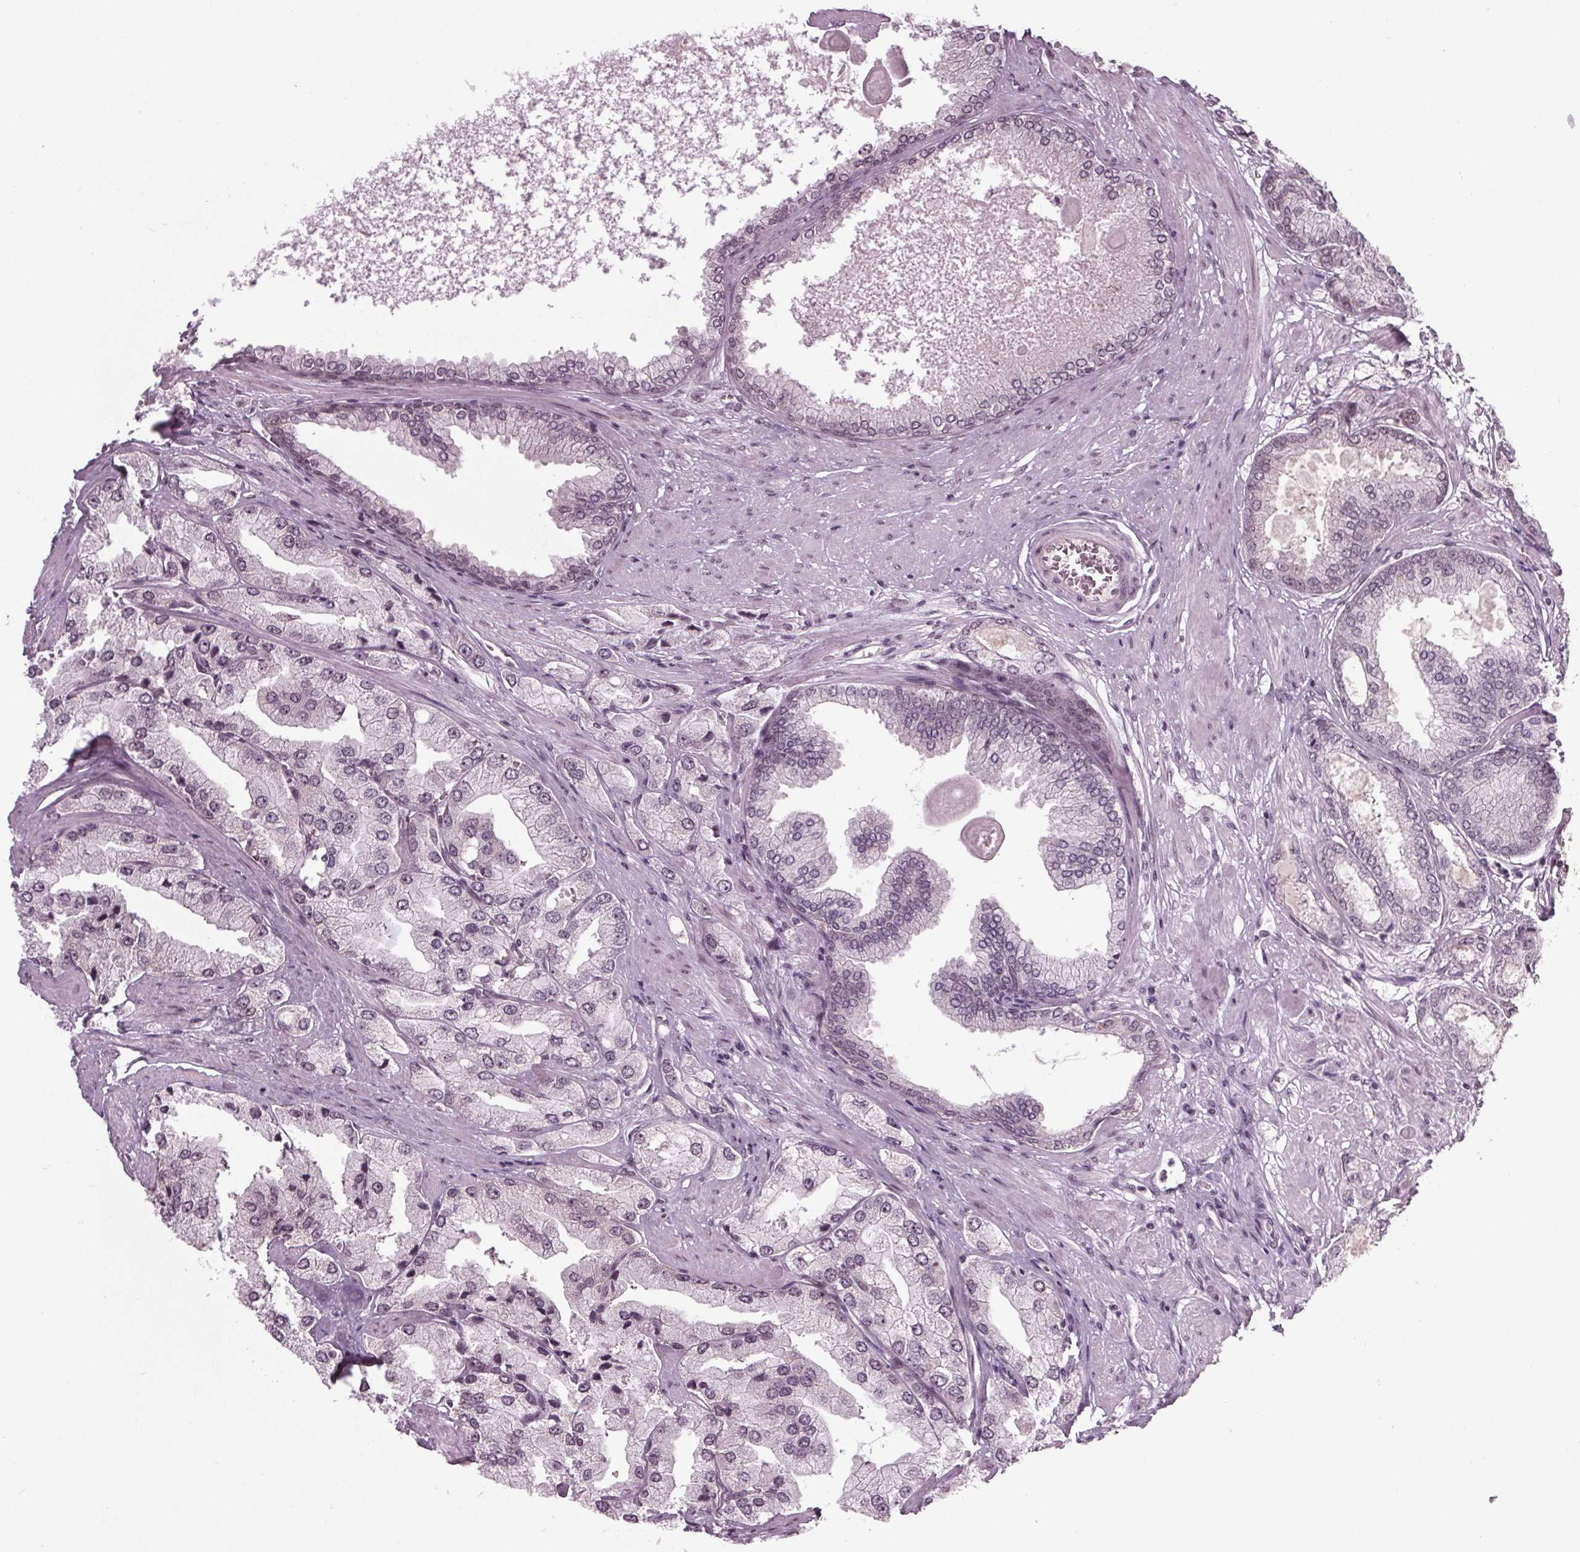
{"staining": {"intensity": "negative", "quantity": "none", "location": "none"}, "tissue": "prostate cancer", "cell_type": "Tumor cells", "image_type": "cancer", "snomed": [{"axis": "morphology", "description": "Adenocarcinoma, High grade"}, {"axis": "topography", "description": "Prostate"}], "caption": "Tumor cells are negative for protein expression in human prostate cancer (adenocarcinoma (high-grade)). (Brightfield microscopy of DAB immunohistochemistry at high magnification).", "gene": "DDX41", "patient": {"sex": "male", "age": 68}}